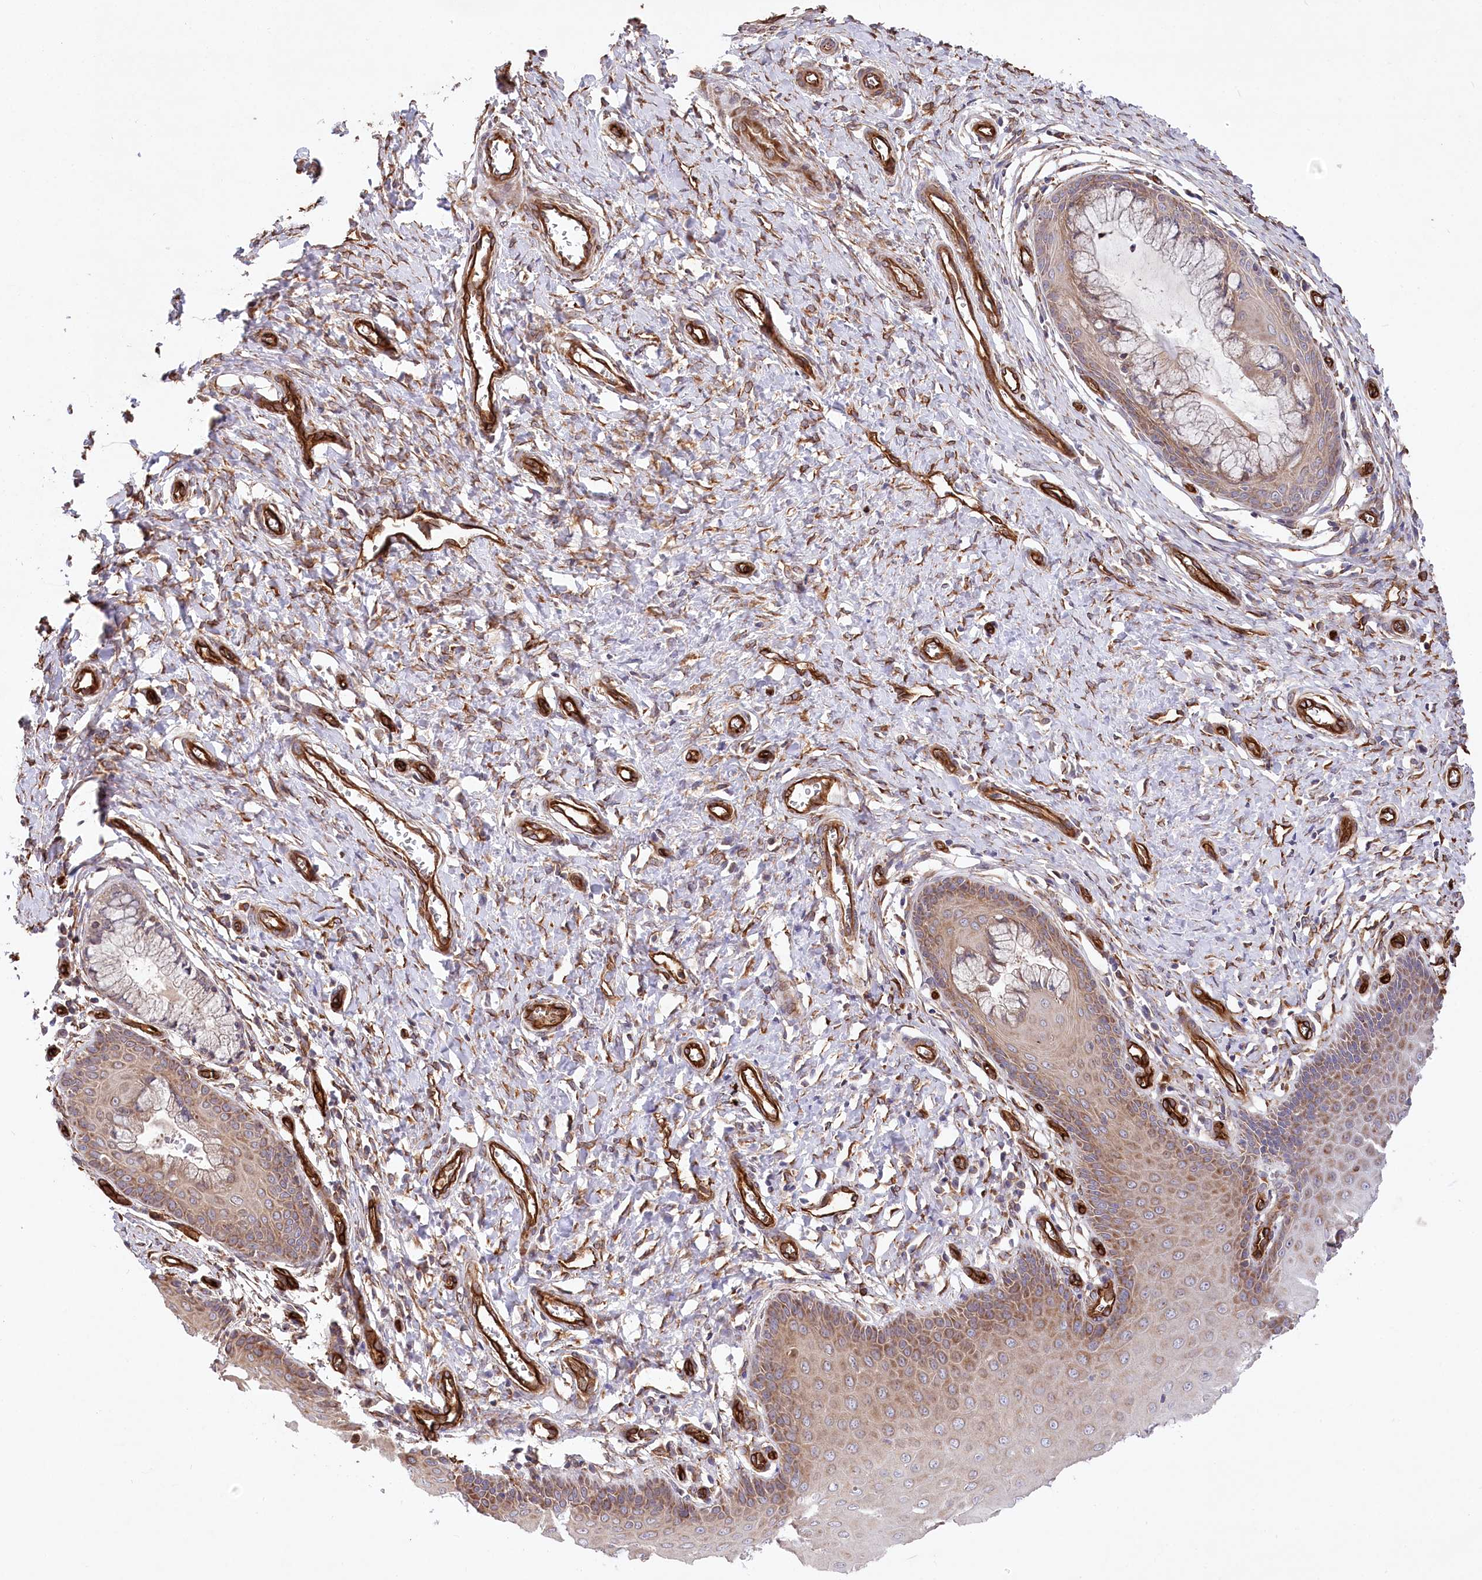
{"staining": {"intensity": "moderate", "quantity": ">75%", "location": "cytoplasmic/membranous"}, "tissue": "cervix", "cell_type": "Glandular cells", "image_type": "normal", "snomed": [{"axis": "morphology", "description": "Normal tissue, NOS"}, {"axis": "topography", "description": "Cervix"}], "caption": "Benign cervix was stained to show a protein in brown. There is medium levels of moderate cytoplasmic/membranous positivity in about >75% of glandular cells. The protein of interest is stained brown, and the nuclei are stained in blue (DAB IHC with brightfield microscopy, high magnification).", "gene": "MTPAP", "patient": {"sex": "female", "age": 55}}